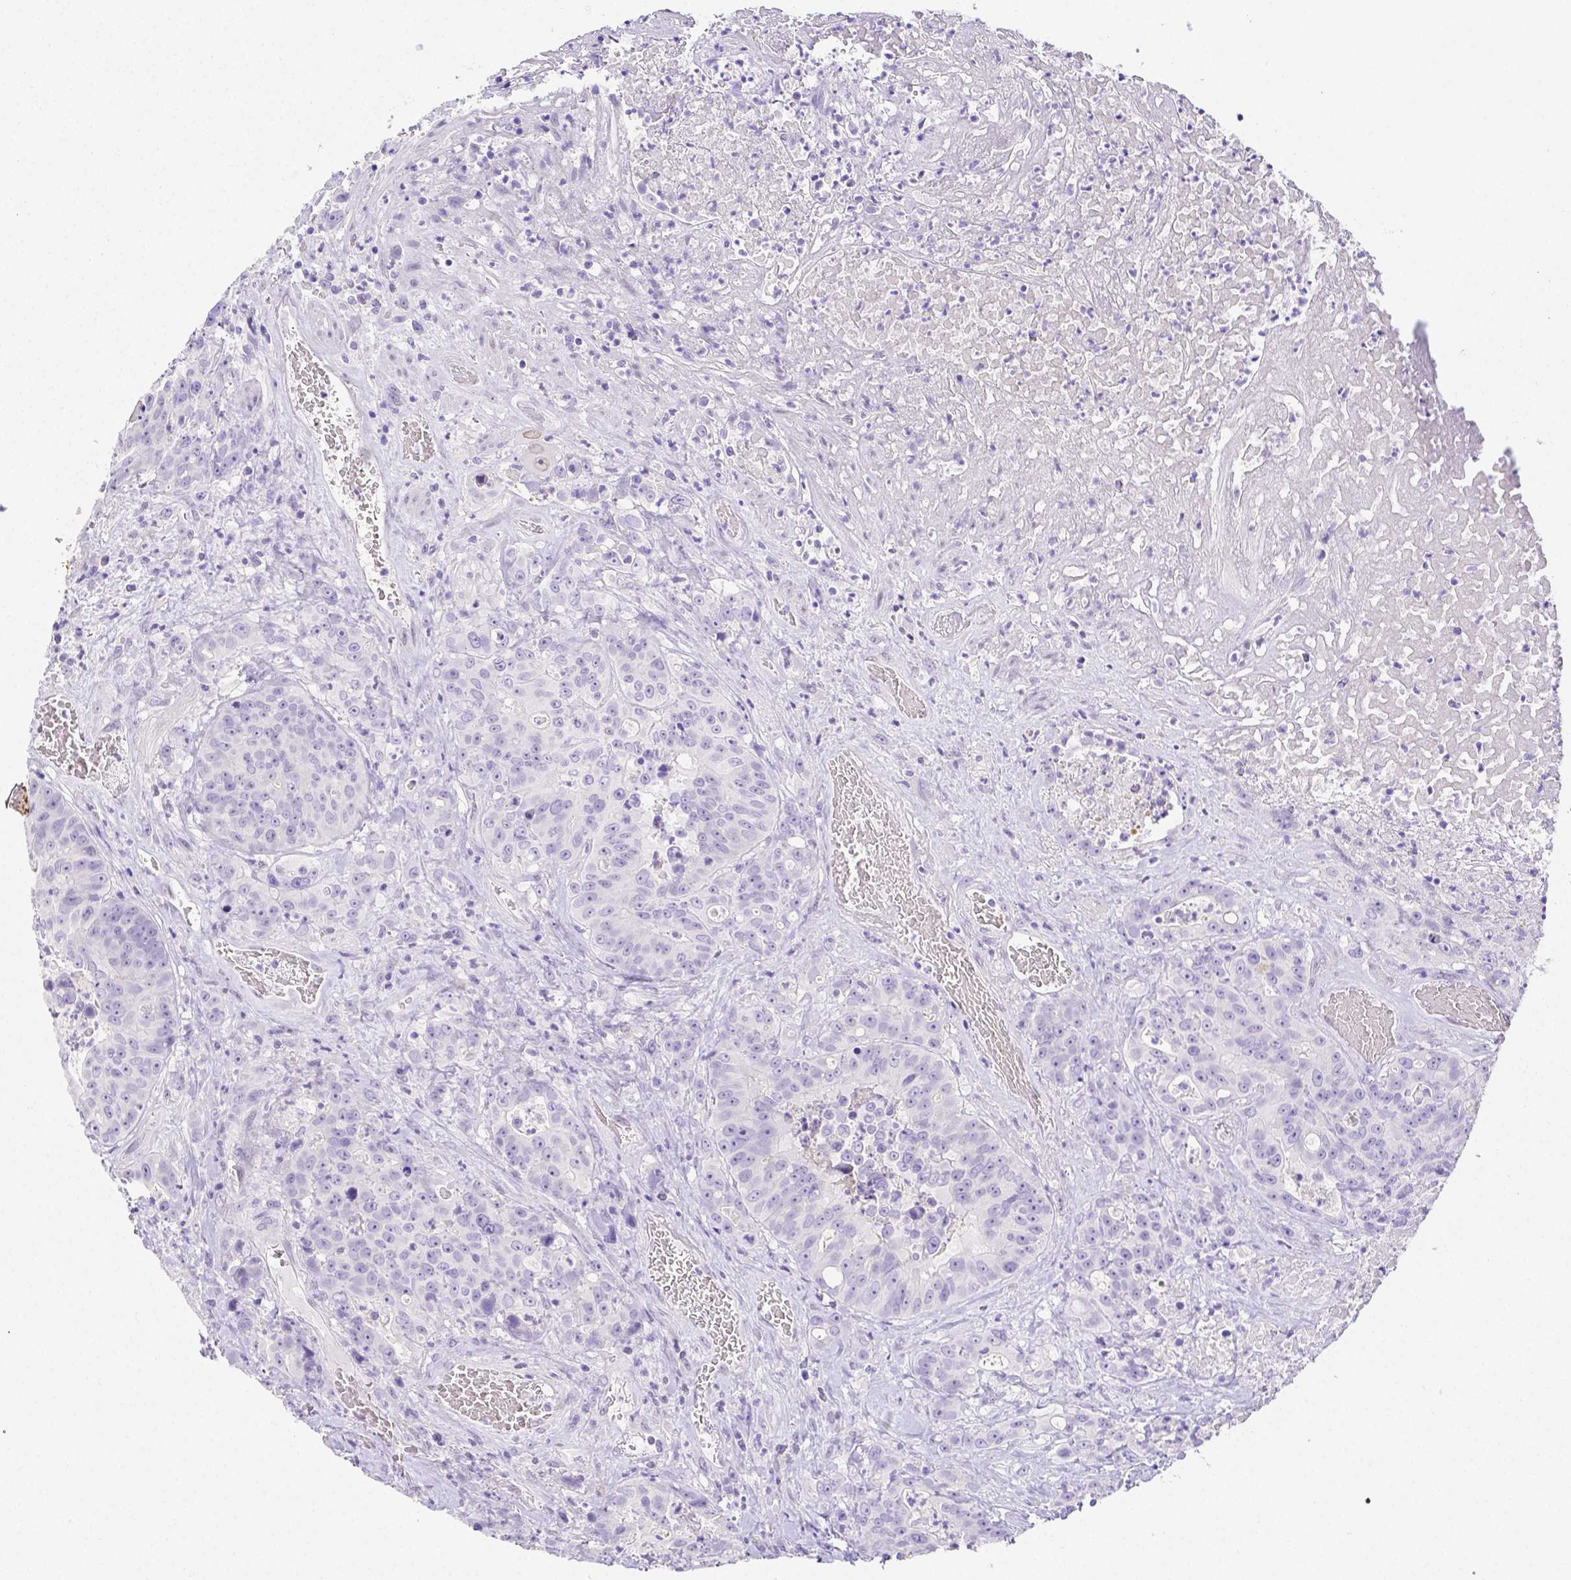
{"staining": {"intensity": "negative", "quantity": "none", "location": "none"}, "tissue": "colorectal cancer", "cell_type": "Tumor cells", "image_type": "cancer", "snomed": [{"axis": "morphology", "description": "Adenocarcinoma, NOS"}, {"axis": "topography", "description": "Rectum"}], "caption": "Colorectal cancer (adenocarcinoma) was stained to show a protein in brown. There is no significant positivity in tumor cells. (DAB (3,3'-diaminobenzidine) IHC with hematoxylin counter stain).", "gene": "ARHGAP36", "patient": {"sex": "female", "age": 62}}